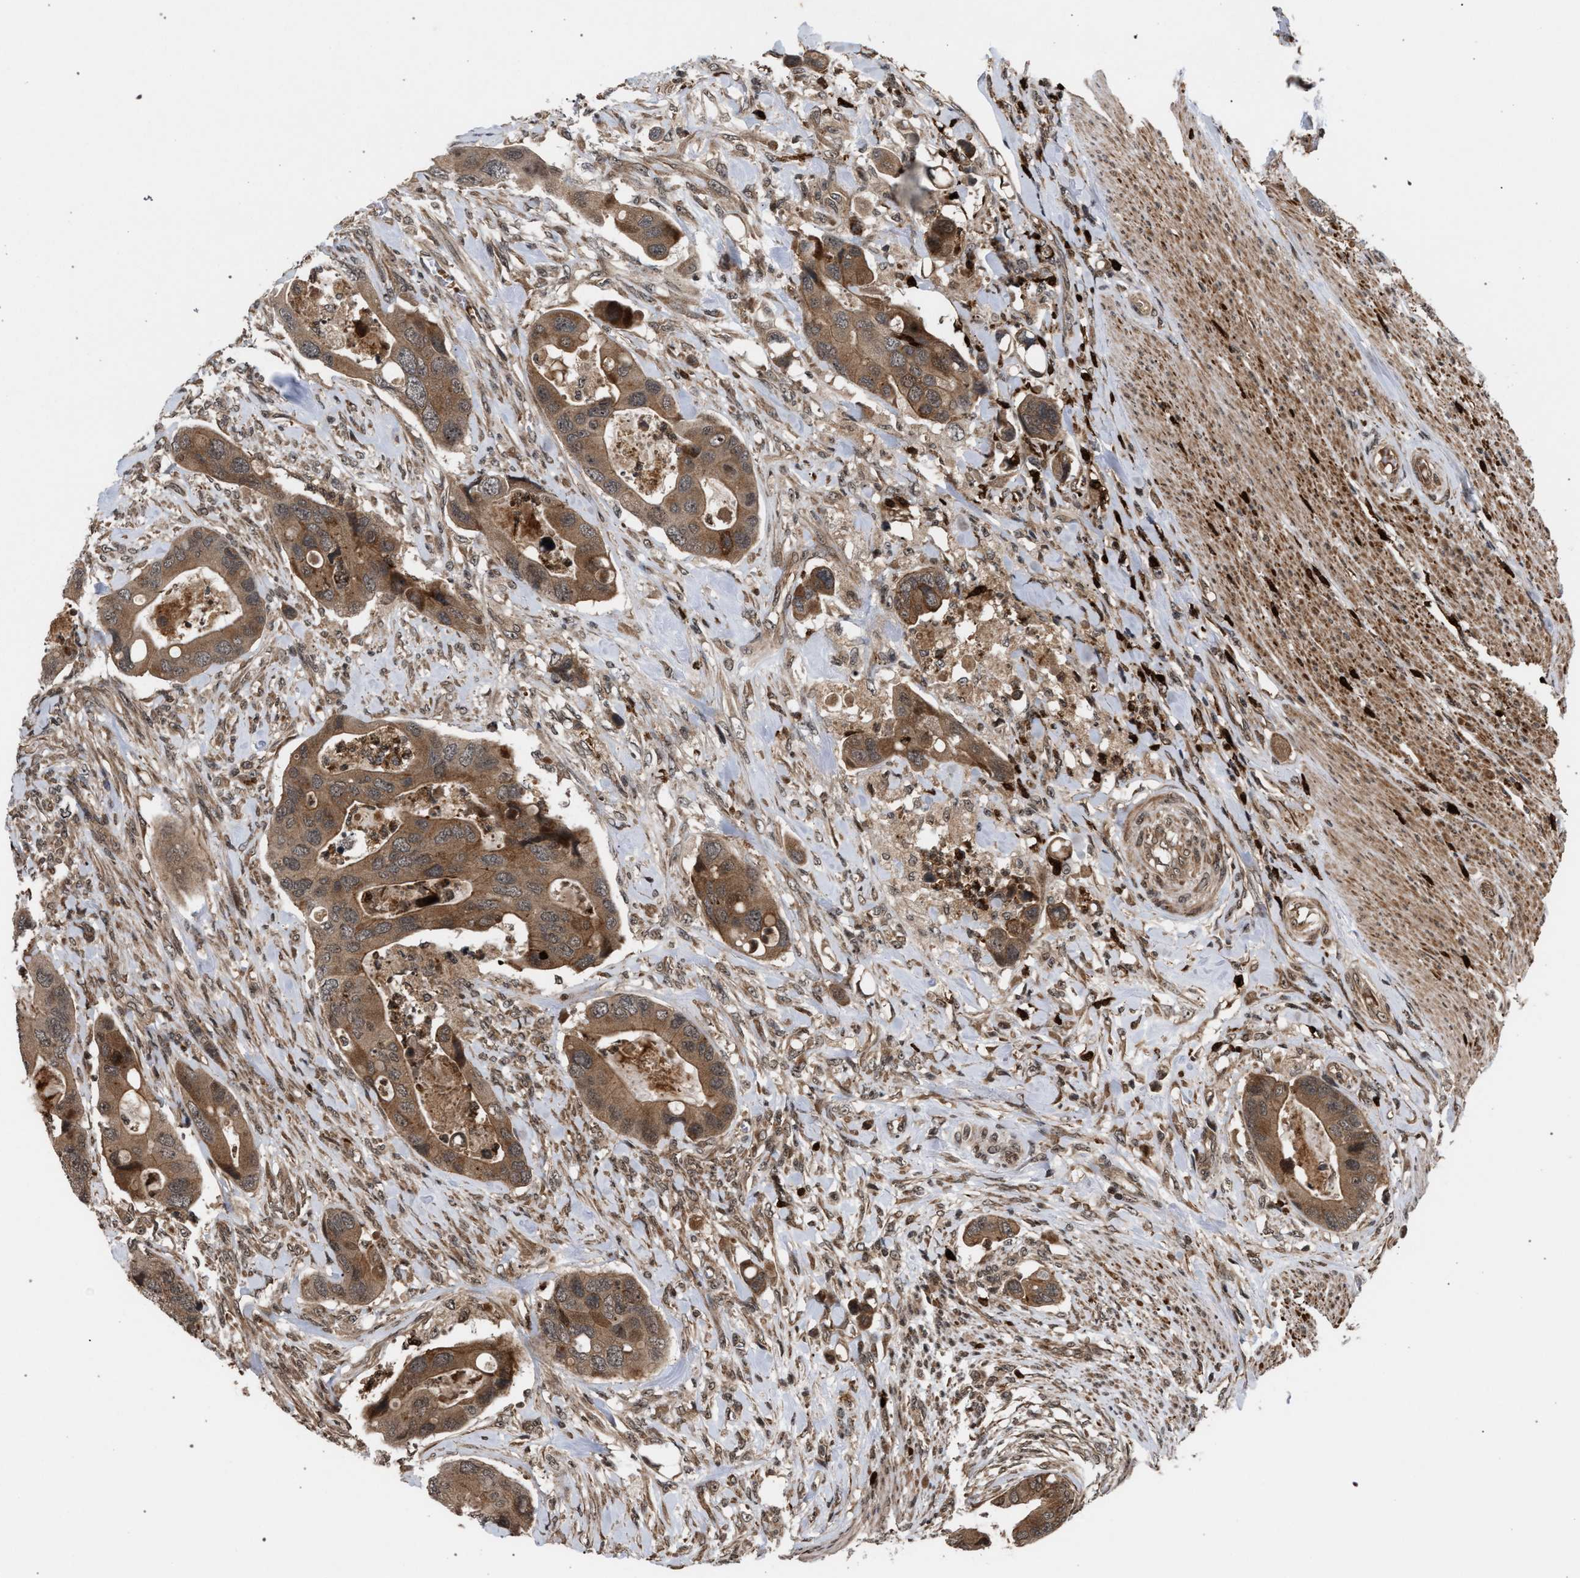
{"staining": {"intensity": "moderate", "quantity": ">75%", "location": "cytoplasmic/membranous"}, "tissue": "colorectal cancer", "cell_type": "Tumor cells", "image_type": "cancer", "snomed": [{"axis": "morphology", "description": "Adenocarcinoma, NOS"}, {"axis": "topography", "description": "Rectum"}], "caption": "Immunohistochemistry photomicrograph of colorectal adenocarcinoma stained for a protein (brown), which reveals medium levels of moderate cytoplasmic/membranous staining in about >75% of tumor cells.", "gene": "IRAK4", "patient": {"sex": "female", "age": 57}}